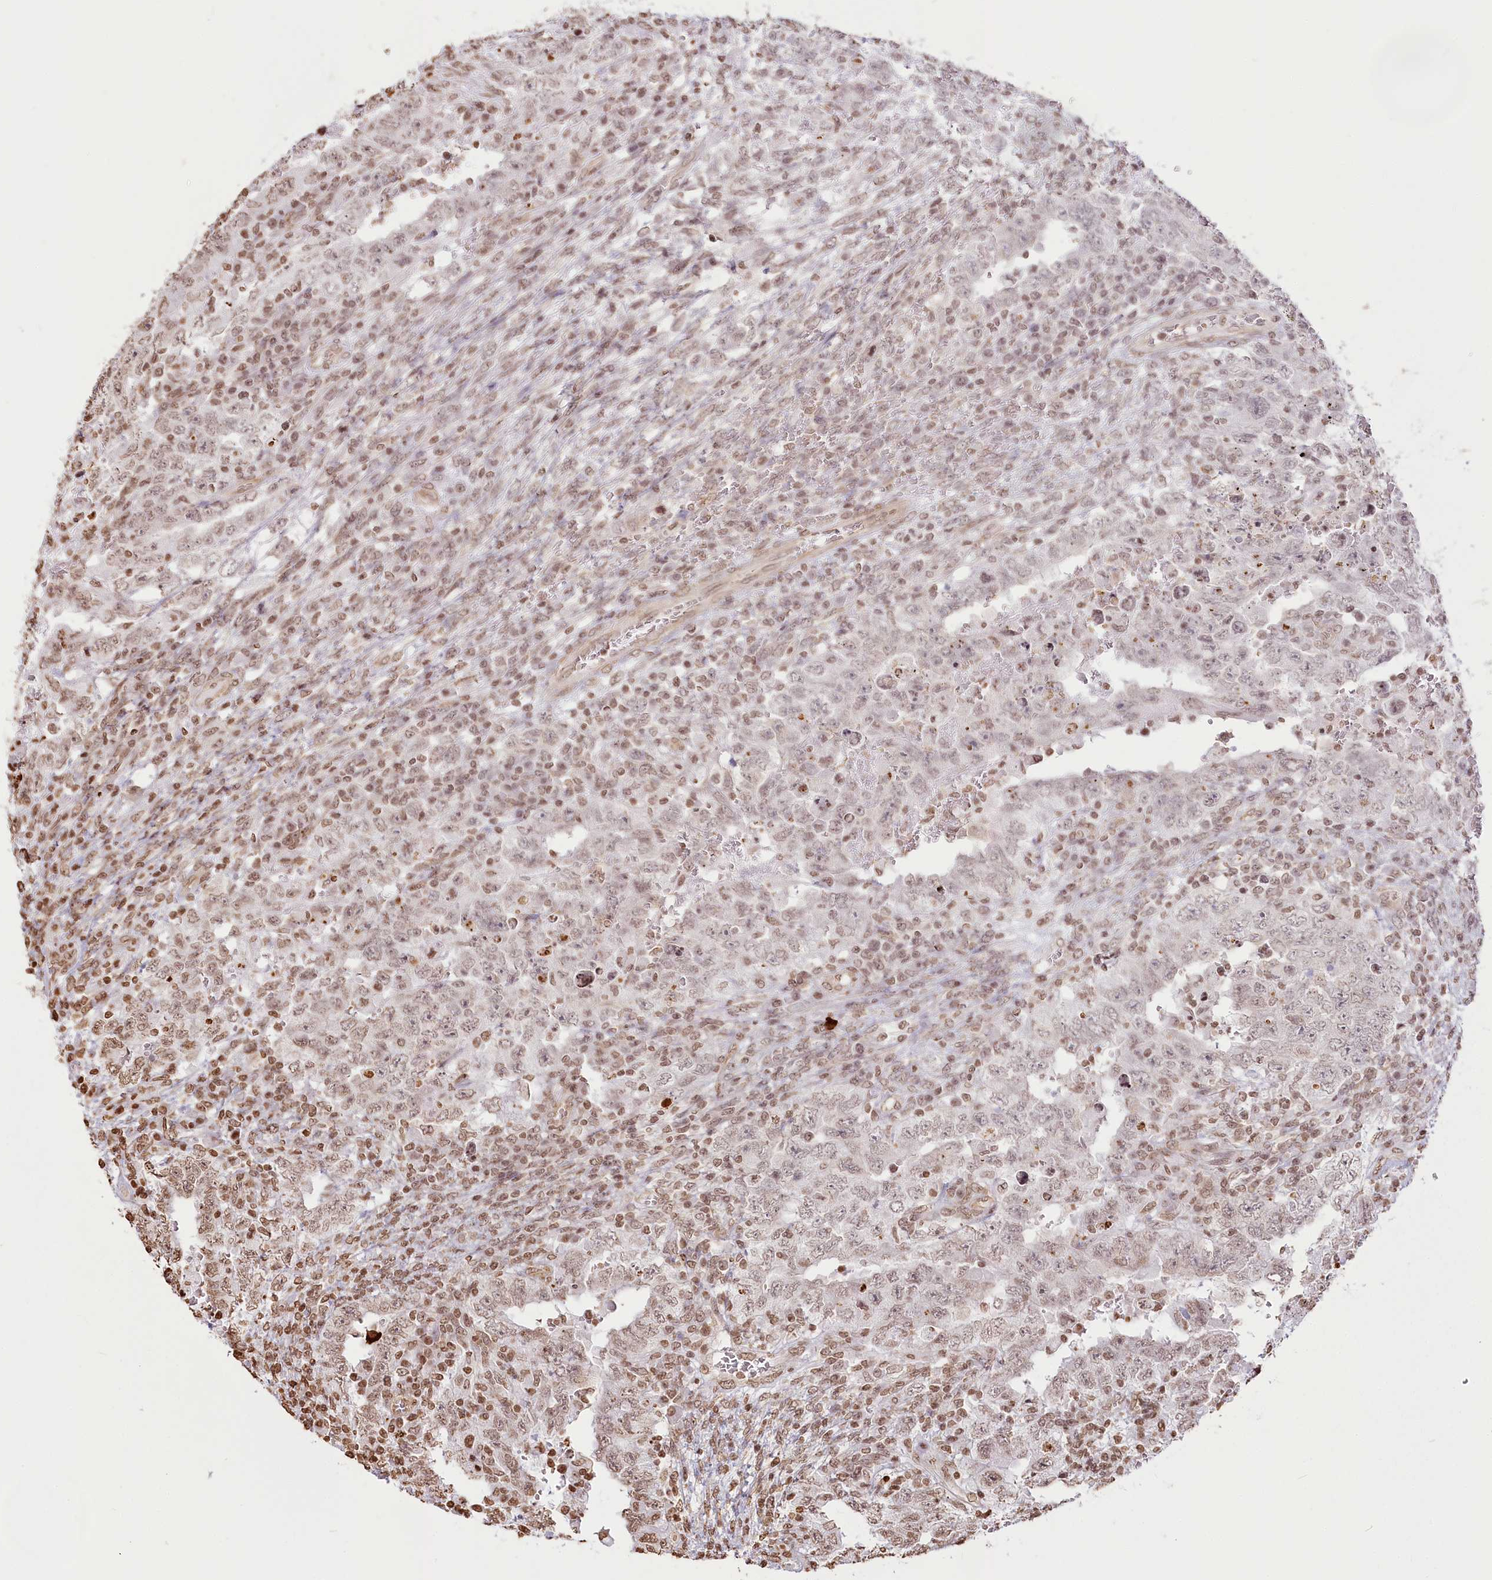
{"staining": {"intensity": "weak", "quantity": ">75%", "location": "nuclear"}, "tissue": "testis cancer", "cell_type": "Tumor cells", "image_type": "cancer", "snomed": [{"axis": "morphology", "description": "Carcinoma, Embryonal, NOS"}, {"axis": "topography", "description": "Testis"}], "caption": "This photomicrograph exhibits embryonal carcinoma (testis) stained with IHC to label a protein in brown. The nuclear of tumor cells show weak positivity for the protein. Nuclei are counter-stained blue.", "gene": "FAM13A", "patient": {"sex": "male", "age": 26}}